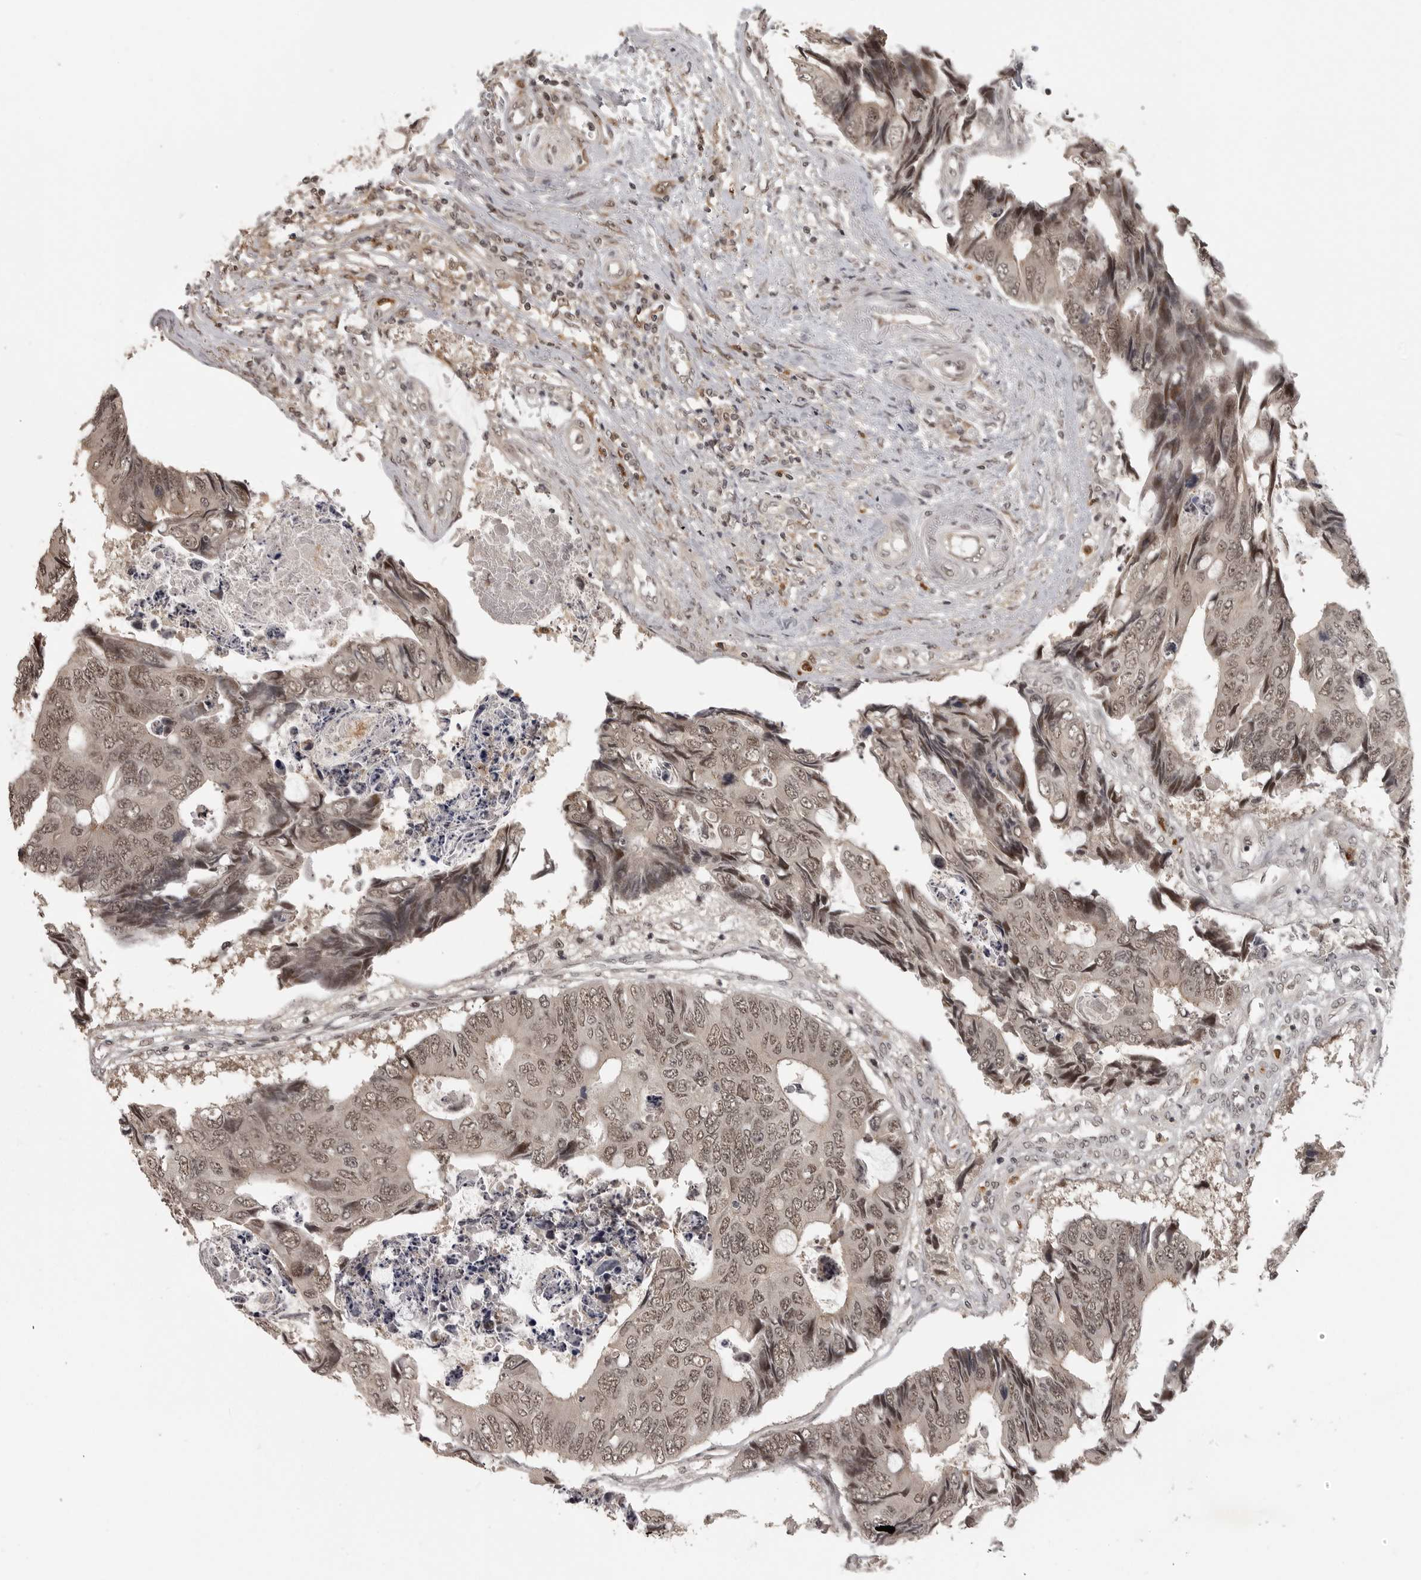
{"staining": {"intensity": "moderate", "quantity": ">75%", "location": "nuclear"}, "tissue": "colorectal cancer", "cell_type": "Tumor cells", "image_type": "cancer", "snomed": [{"axis": "morphology", "description": "Adenocarcinoma, NOS"}, {"axis": "topography", "description": "Rectum"}], "caption": "This is a histology image of immunohistochemistry staining of colorectal cancer (adenocarcinoma), which shows moderate expression in the nuclear of tumor cells.", "gene": "PEG3", "patient": {"sex": "male", "age": 84}}